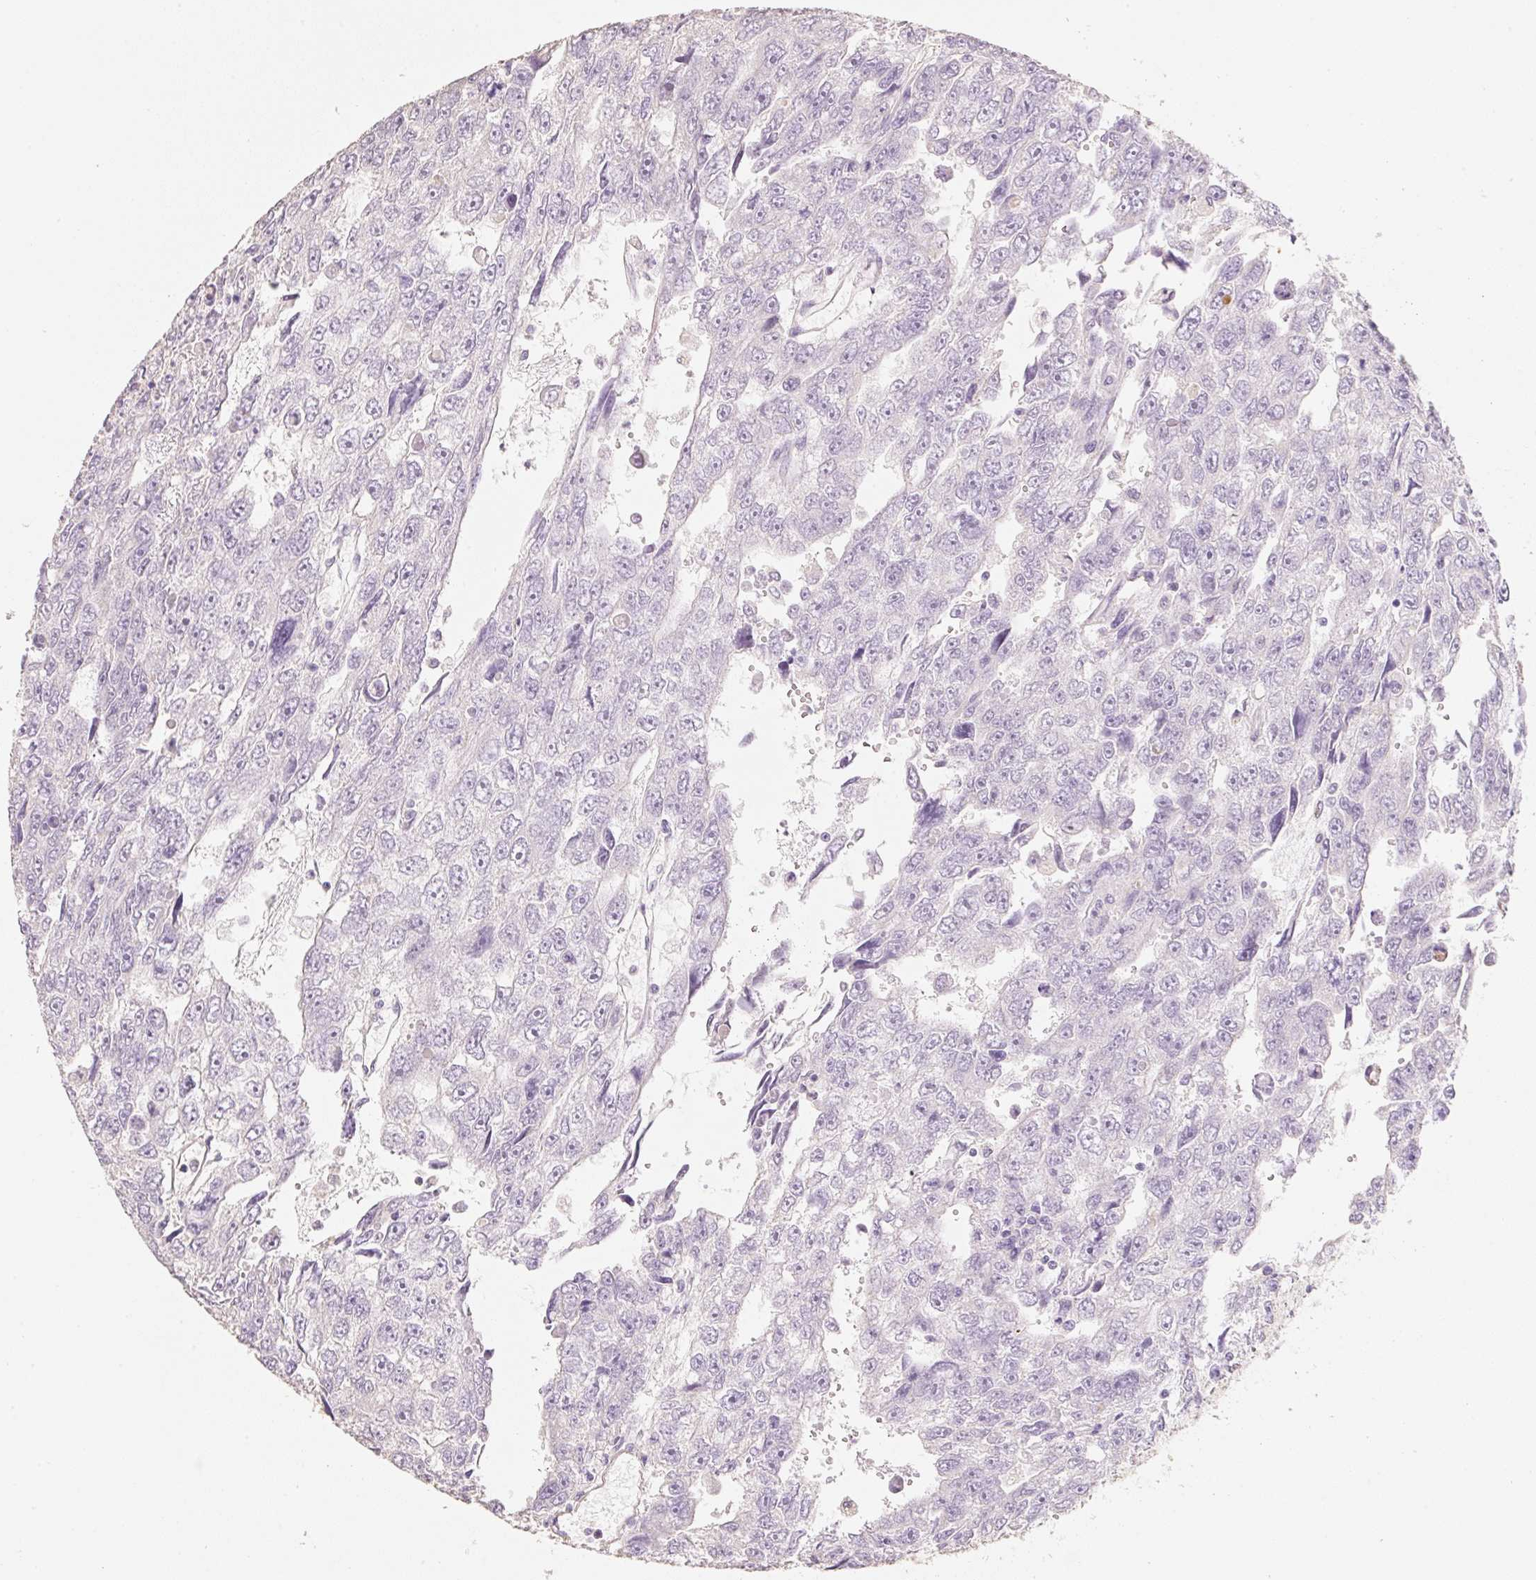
{"staining": {"intensity": "negative", "quantity": "none", "location": "none"}, "tissue": "testis cancer", "cell_type": "Tumor cells", "image_type": "cancer", "snomed": [{"axis": "morphology", "description": "Carcinoma, Embryonal, NOS"}, {"axis": "topography", "description": "Testis"}], "caption": "Immunohistochemical staining of human testis cancer reveals no significant staining in tumor cells. (Brightfield microscopy of DAB (3,3'-diaminobenzidine) immunohistochemistry at high magnification).", "gene": "MBOAT7", "patient": {"sex": "male", "age": 20}}